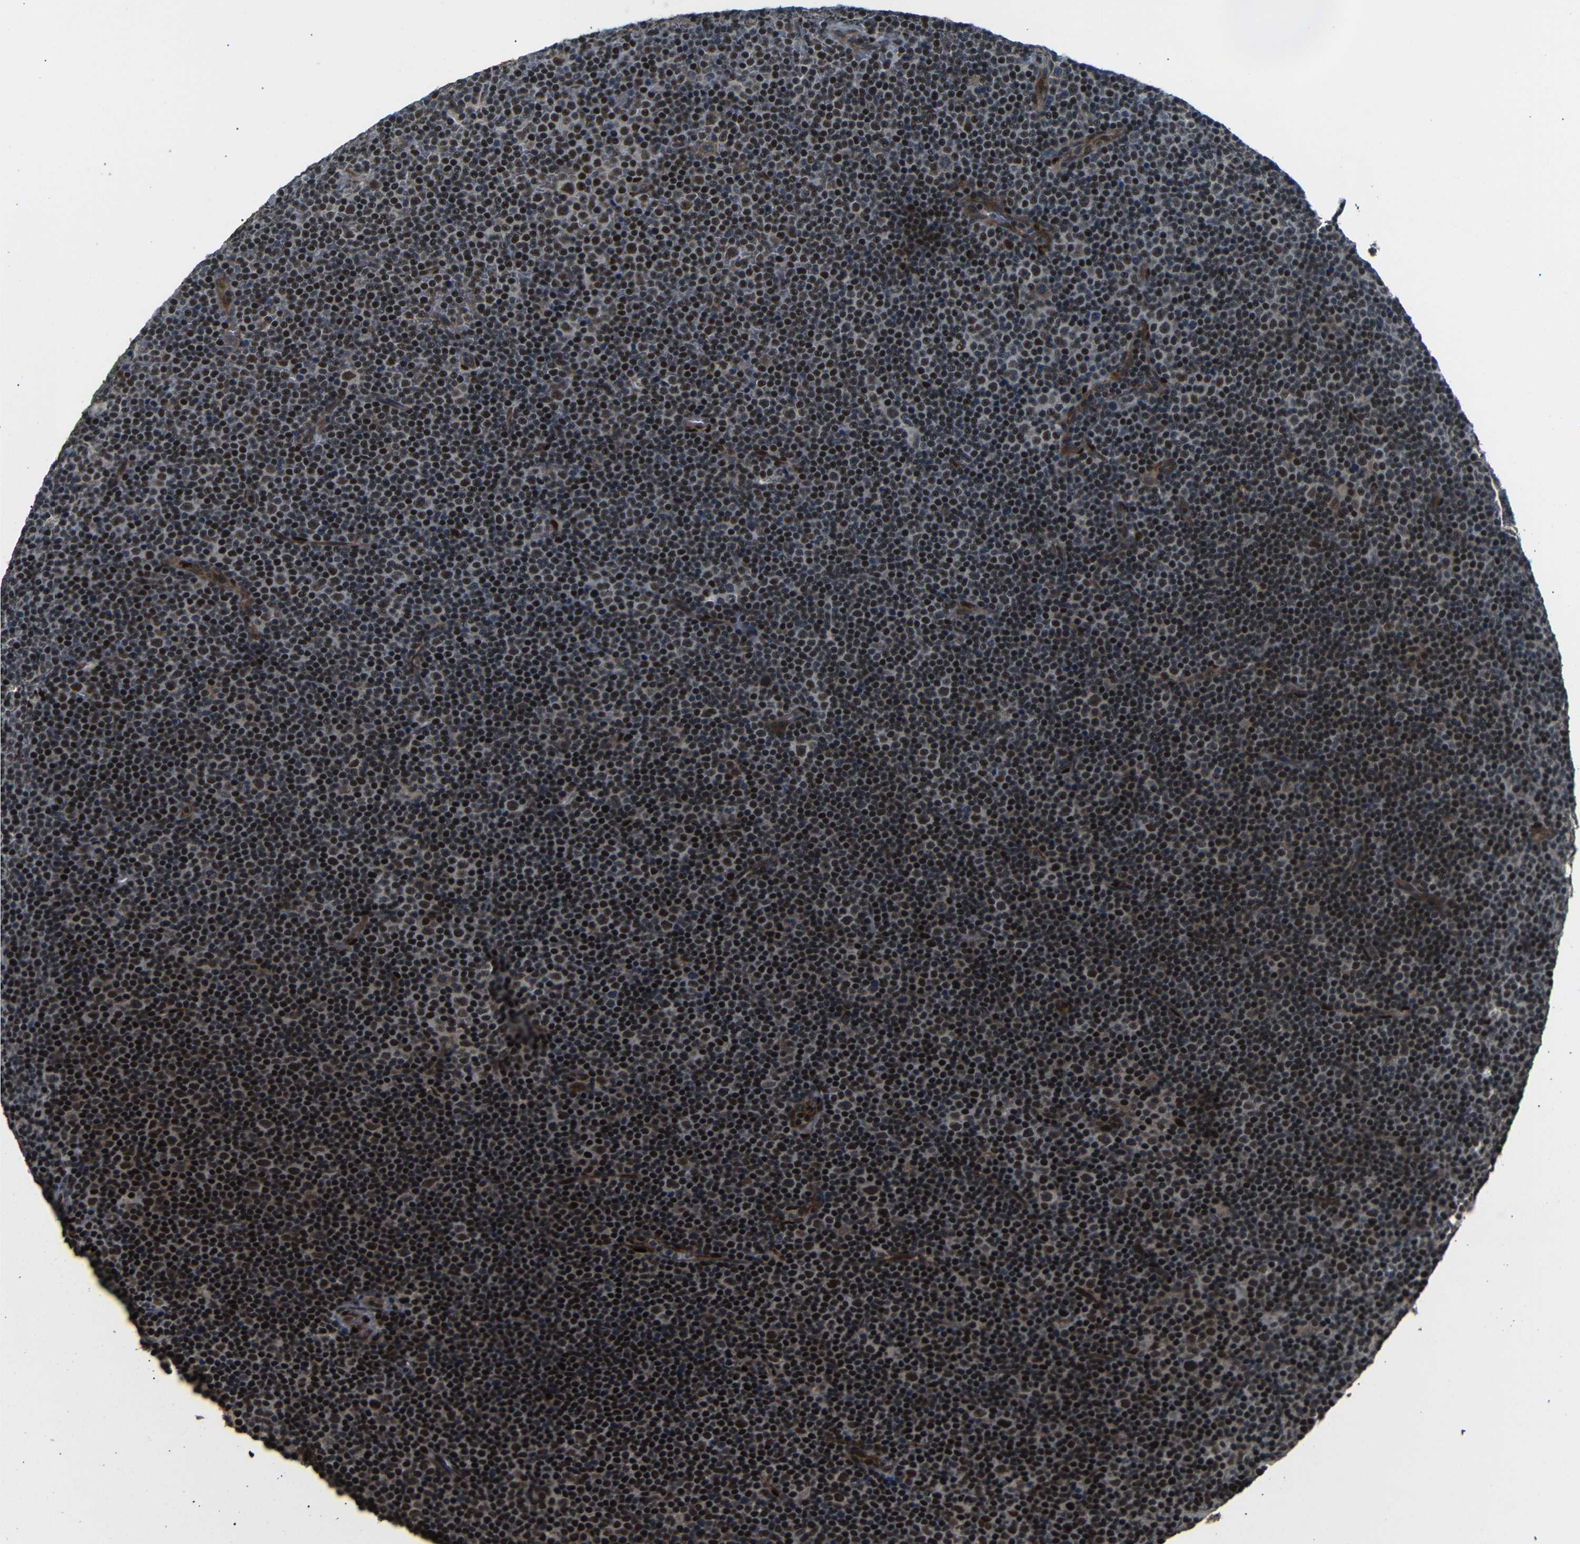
{"staining": {"intensity": "strong", "quantity": ">75%", "location": "nuclear"}, "tissue": "lymphoma", "cell_type": "Tumor cells", "image_type": "cancer", "snomed": [{"axis": "morphology", "description": "Malignant lymphoma, non-Hodgkin's type, Low grade"}, {"axis": "topography", "description": "Lymph node"}], "caption": "Approximately >75% of tumor cells in low-grade malignant lymphoma, non-Hodgkin's type display strong nuclear protein expression as visualized by brown immunohistochemical staining.", "gene": "TBX2", "patient": {"sex": "female", "age": 67}}